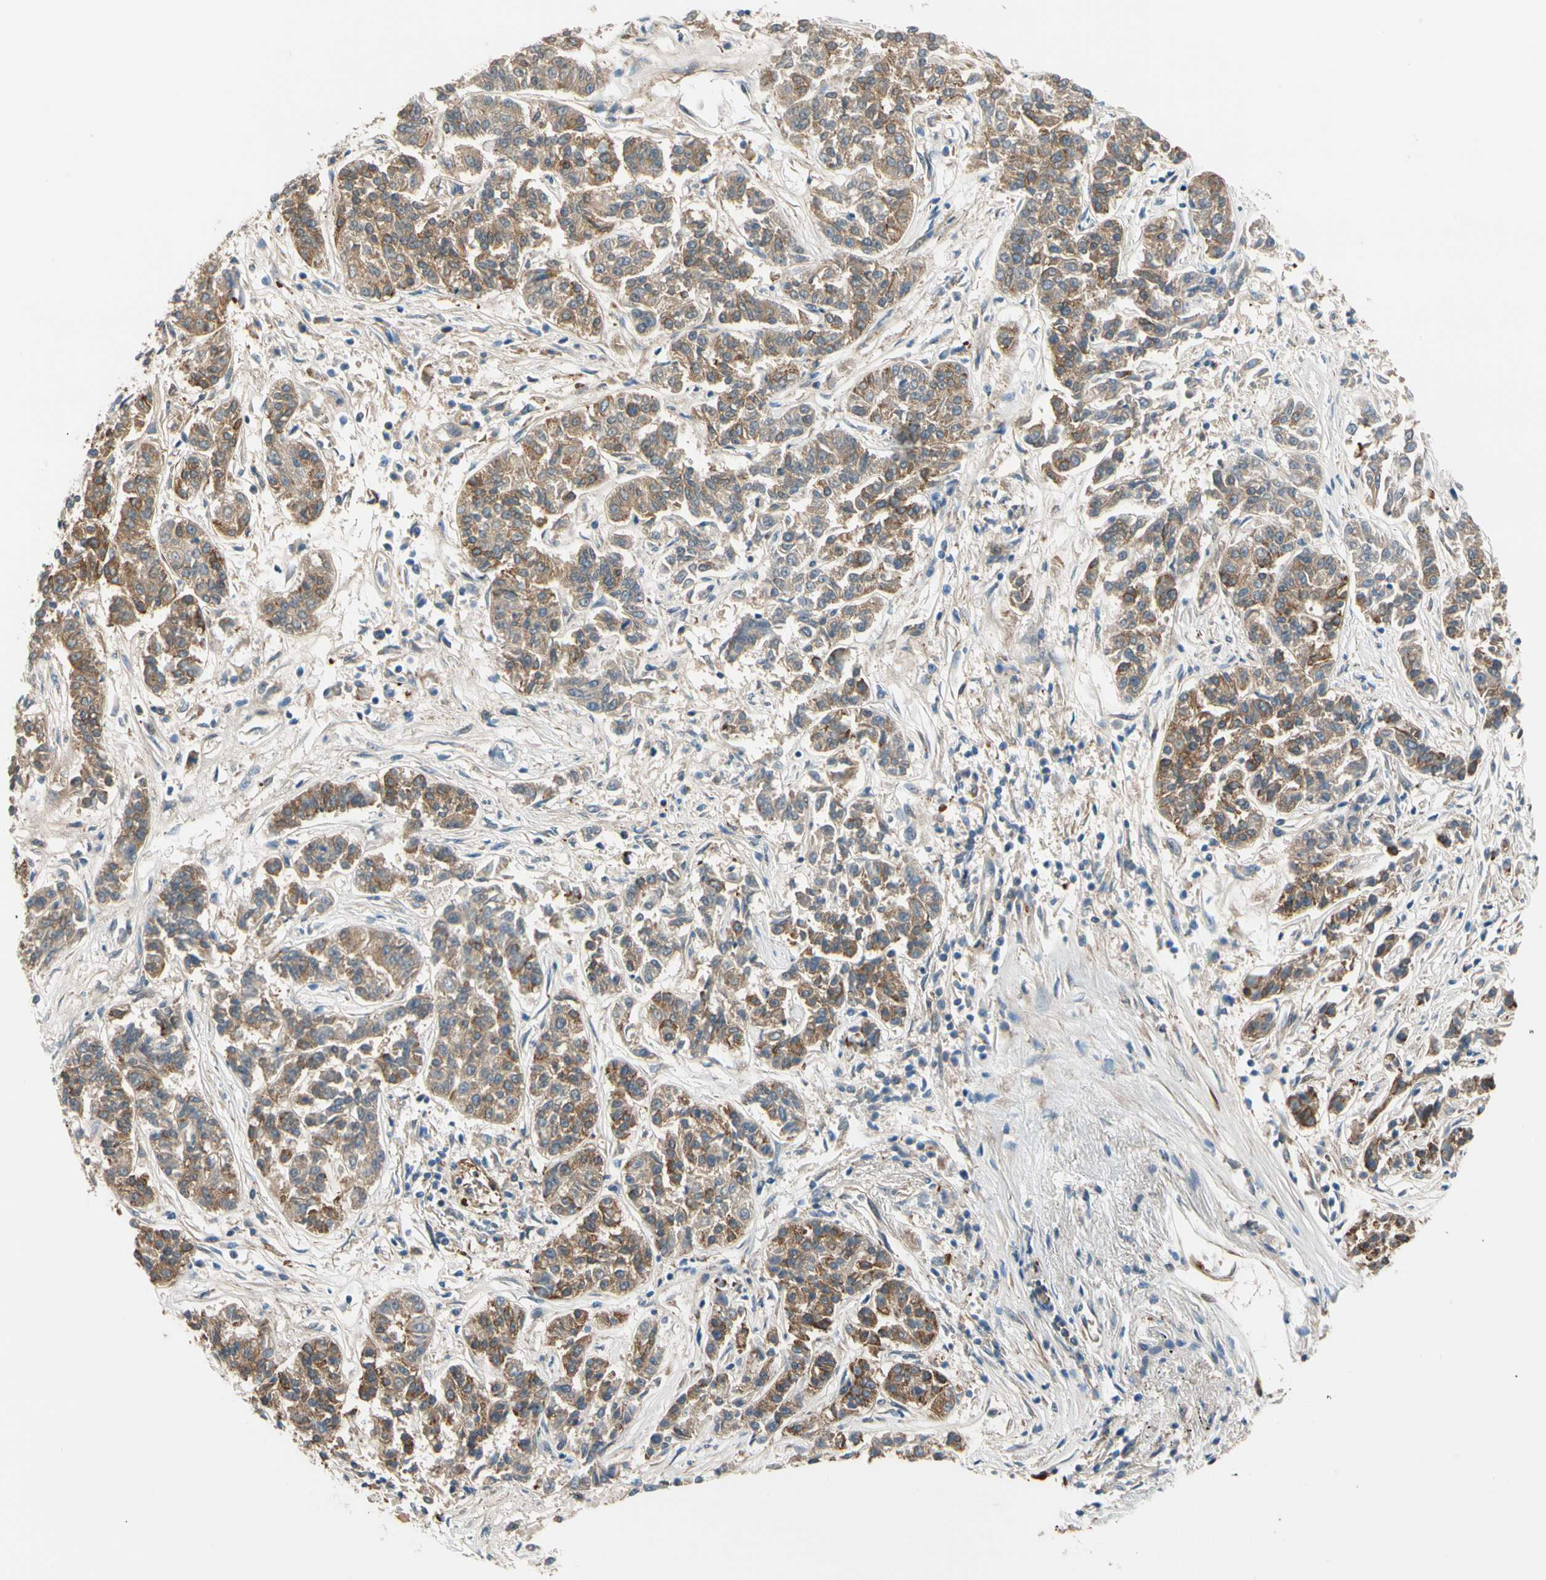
{"staining": {"intensity": "moderate", "quantity": ">75%", "location": "cytoplasmic/membranous"}, "tissue": "lung cancer", "cell_type": "Tumor cells", "image_type": "cancer", "snomed": [{"axis": "morphology", "description": "Adenocarcinoma, NOS"}, {"axis": "topography", "description": "Lung"}], "caption": "A micrograph showing moderate cytoplasmic/membranous positivity in about >75% of tumor cells in lung adenocarcinoma, as visualized by brown immunohistochemical staining.", "gene": "LIMK2", "patient": {"sex": "male", "age": 84}}